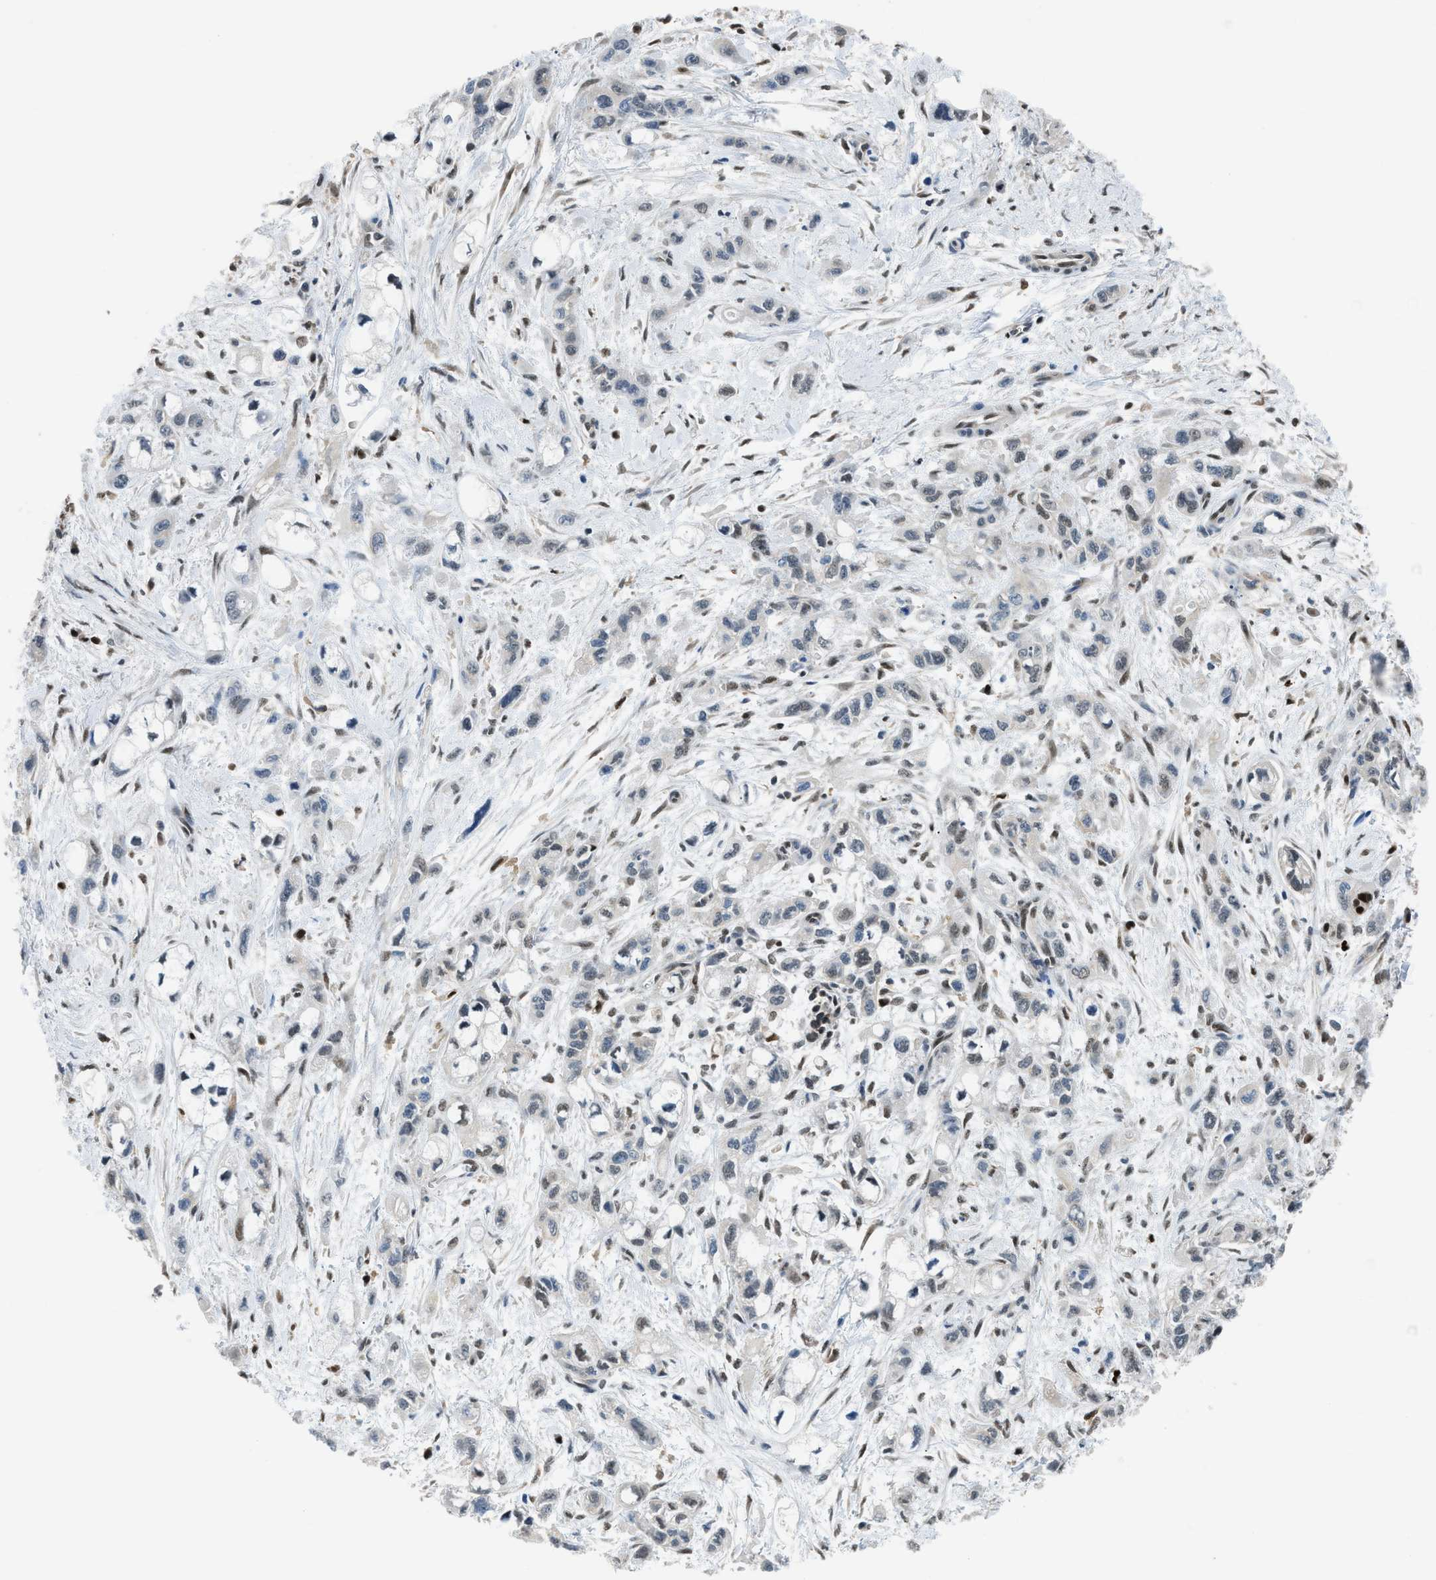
{"staining": {"intensity": "moderate", "quantity": "<25%", "location": "nuclear"}, "tissue": "pancreatic cancer", "cell_type": "Tumor cells", "image_type": "cancer", "snomed": [{"axis": "morphology", "description": "Adenocarcinoma, NOS"}, {"axis": "topography", "description": "Pancreas"}], "caption": "Pancreatic cancer (adenocarcinoma) tissue reveals moderate nuclear expression in about <25% of tumor cells, visualized by immunohistochemistry.", "gene": "ALX1", "patient": {"sex": "female", "age": 73}}